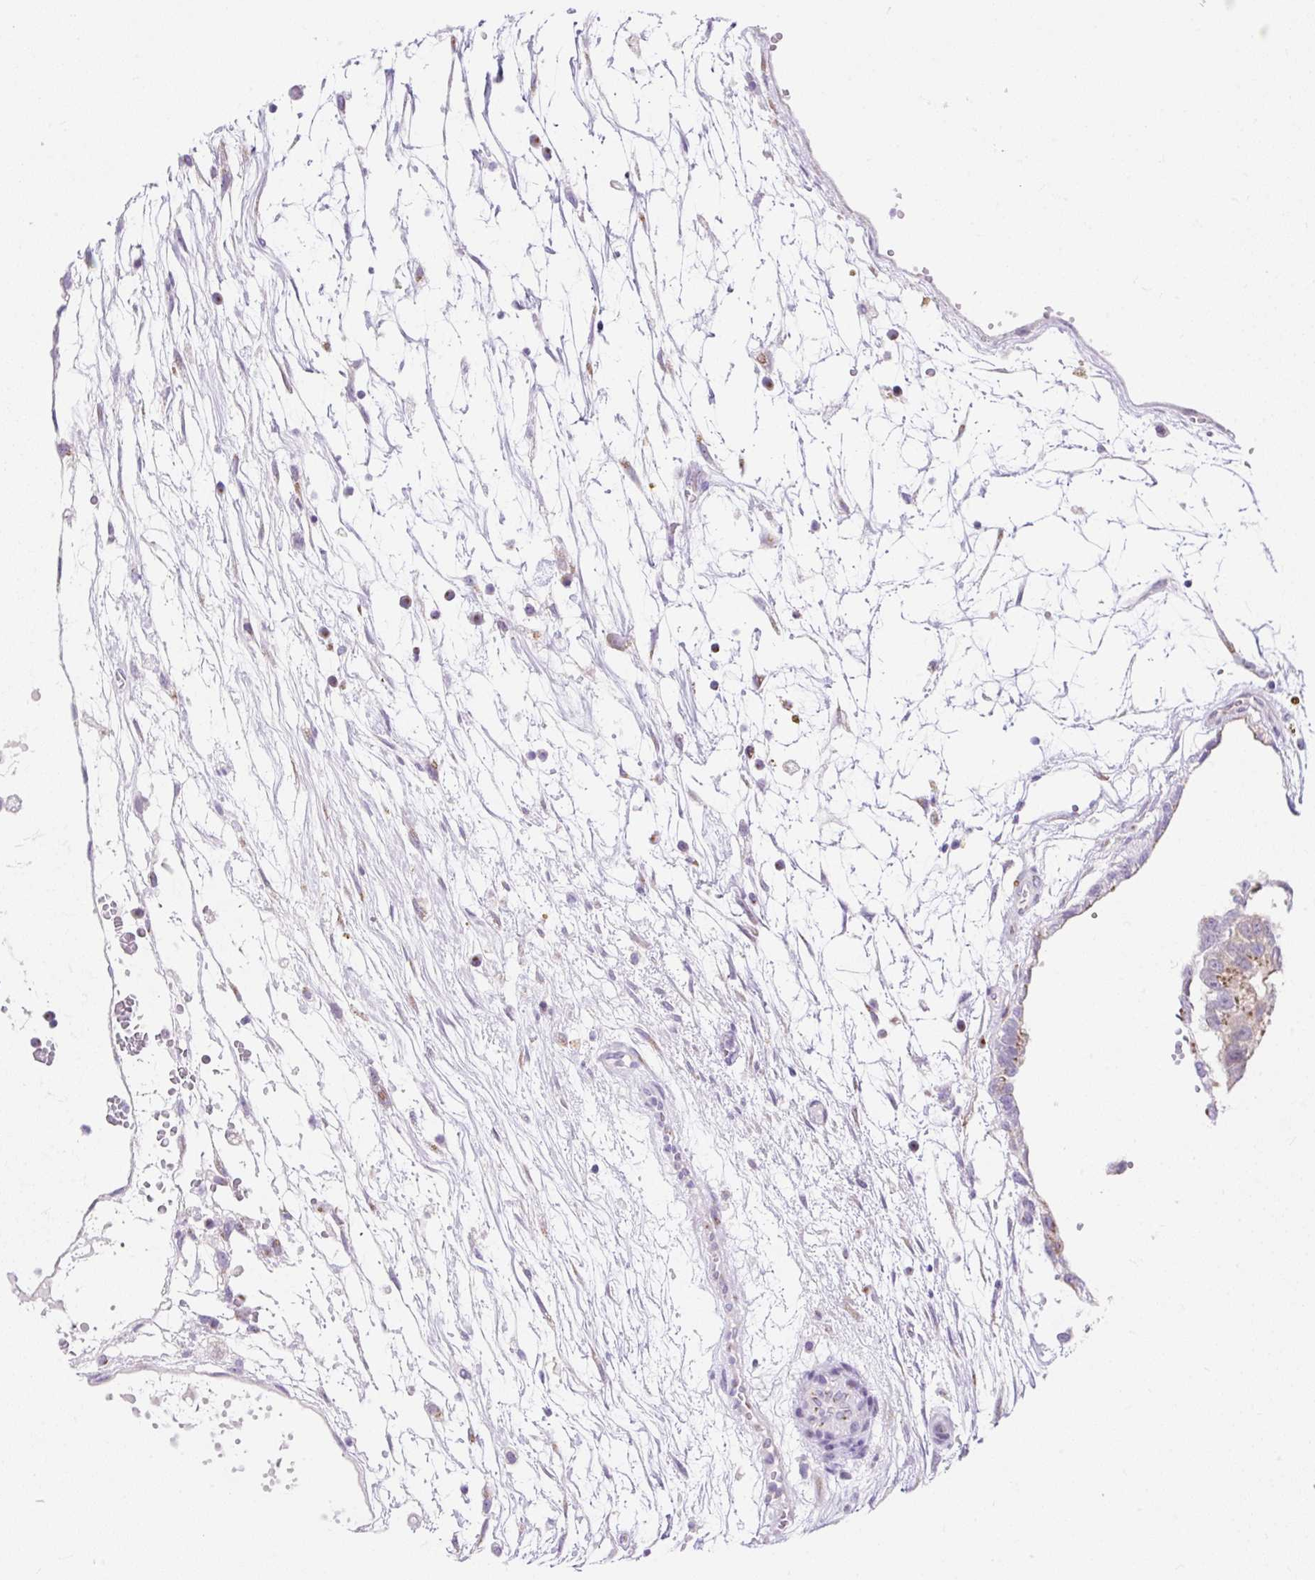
{"staining": {"intensity": "moderate", "quantity": "25%-75%", "location": "cytoplasmic/membranous"}, "tissue": "testis cancer", "cell_type": "Tumor cells", "image_type": "cancer", "snomed": [{"axis": "morphology", "description": "Carcinoma, Embryonal, NOS"}, {"axis": "topography", "description": "Testis"}], "caption": "Protein expression analysis of human embryonal carcinoma (testis) reveals moderate cytoplasmic/membranous expression in approximately 25%-75% of tumor cells.", "gene": "GOLGA8A", "patient": {"sex": "male", "age": 32}}